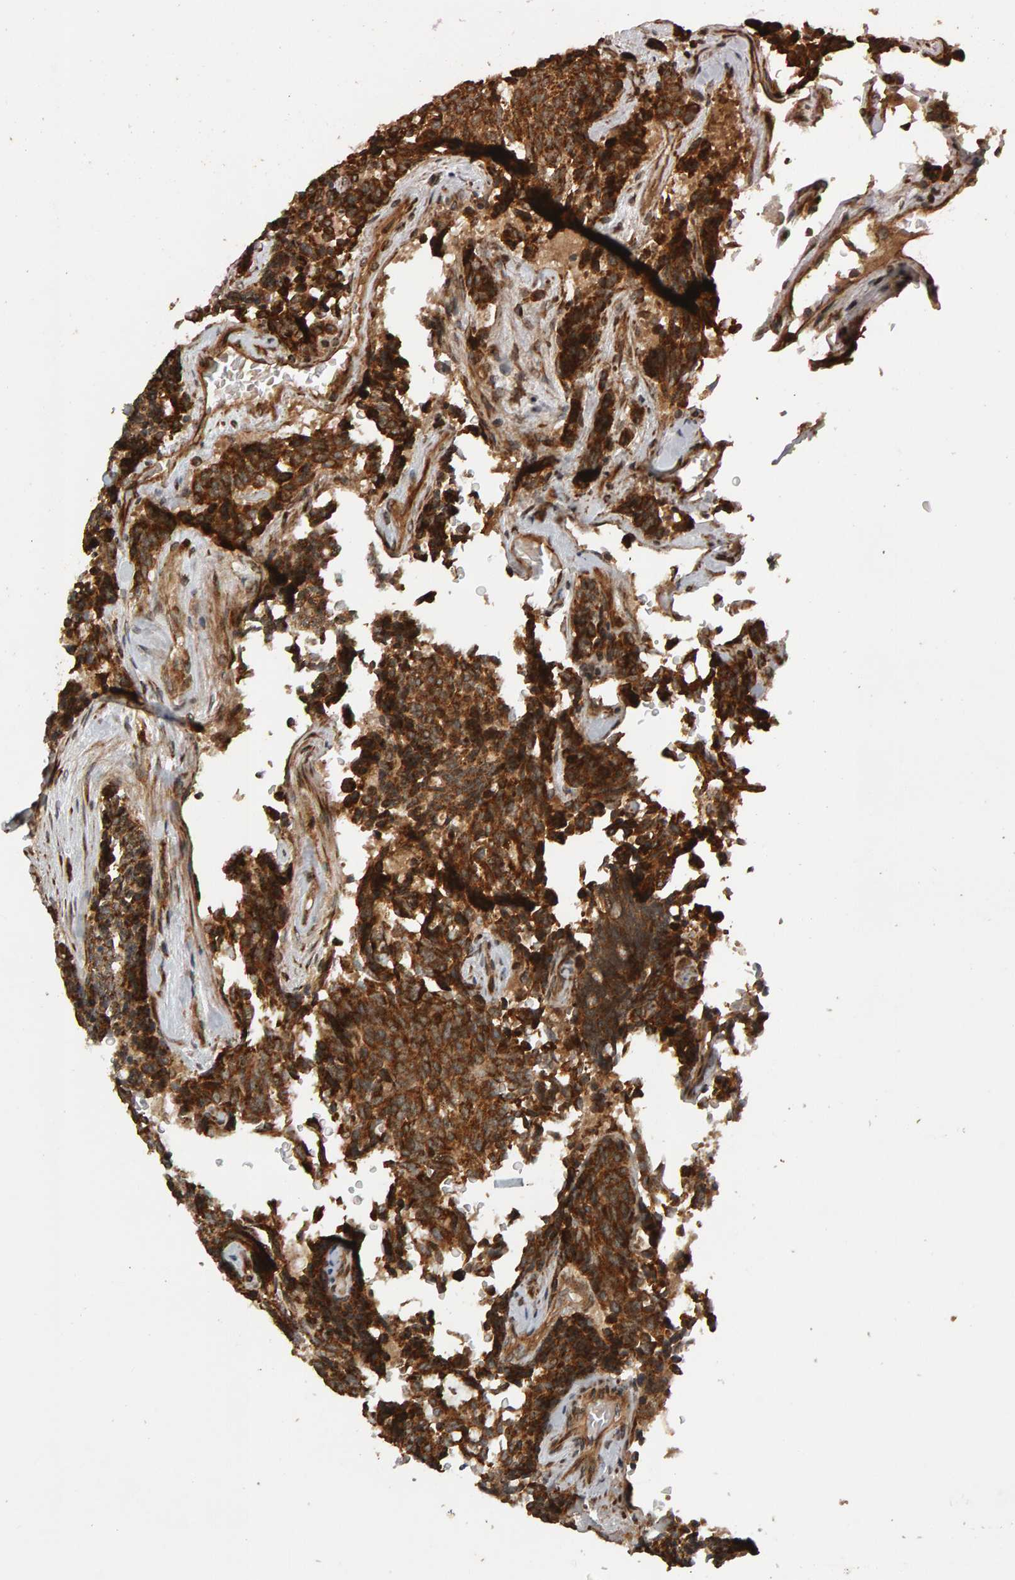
{"staining": {"intensity": "strong", "quantity": ">75%", "location": "cytoplasmic/membranous"}, "tissue": "carcinoid", "cell_type": "Tumor cells", "image_type": "cancer", "snomed": [{"axis": "morphology", "description": "Carcinoid, malignant, NOS"}, {"axis": "topography", "description": "Pancreas"}], "caption": "DAB immunohistochemical staining of human carcinoid exhibits strong cytoplasmic/membranous protein expression in about >75% of tumor cells. (DAB = brown stain, brightfield microscopy at high magnification).", "gene": "ZFAND1", "patient": {"sex": "female", "age": 54}}